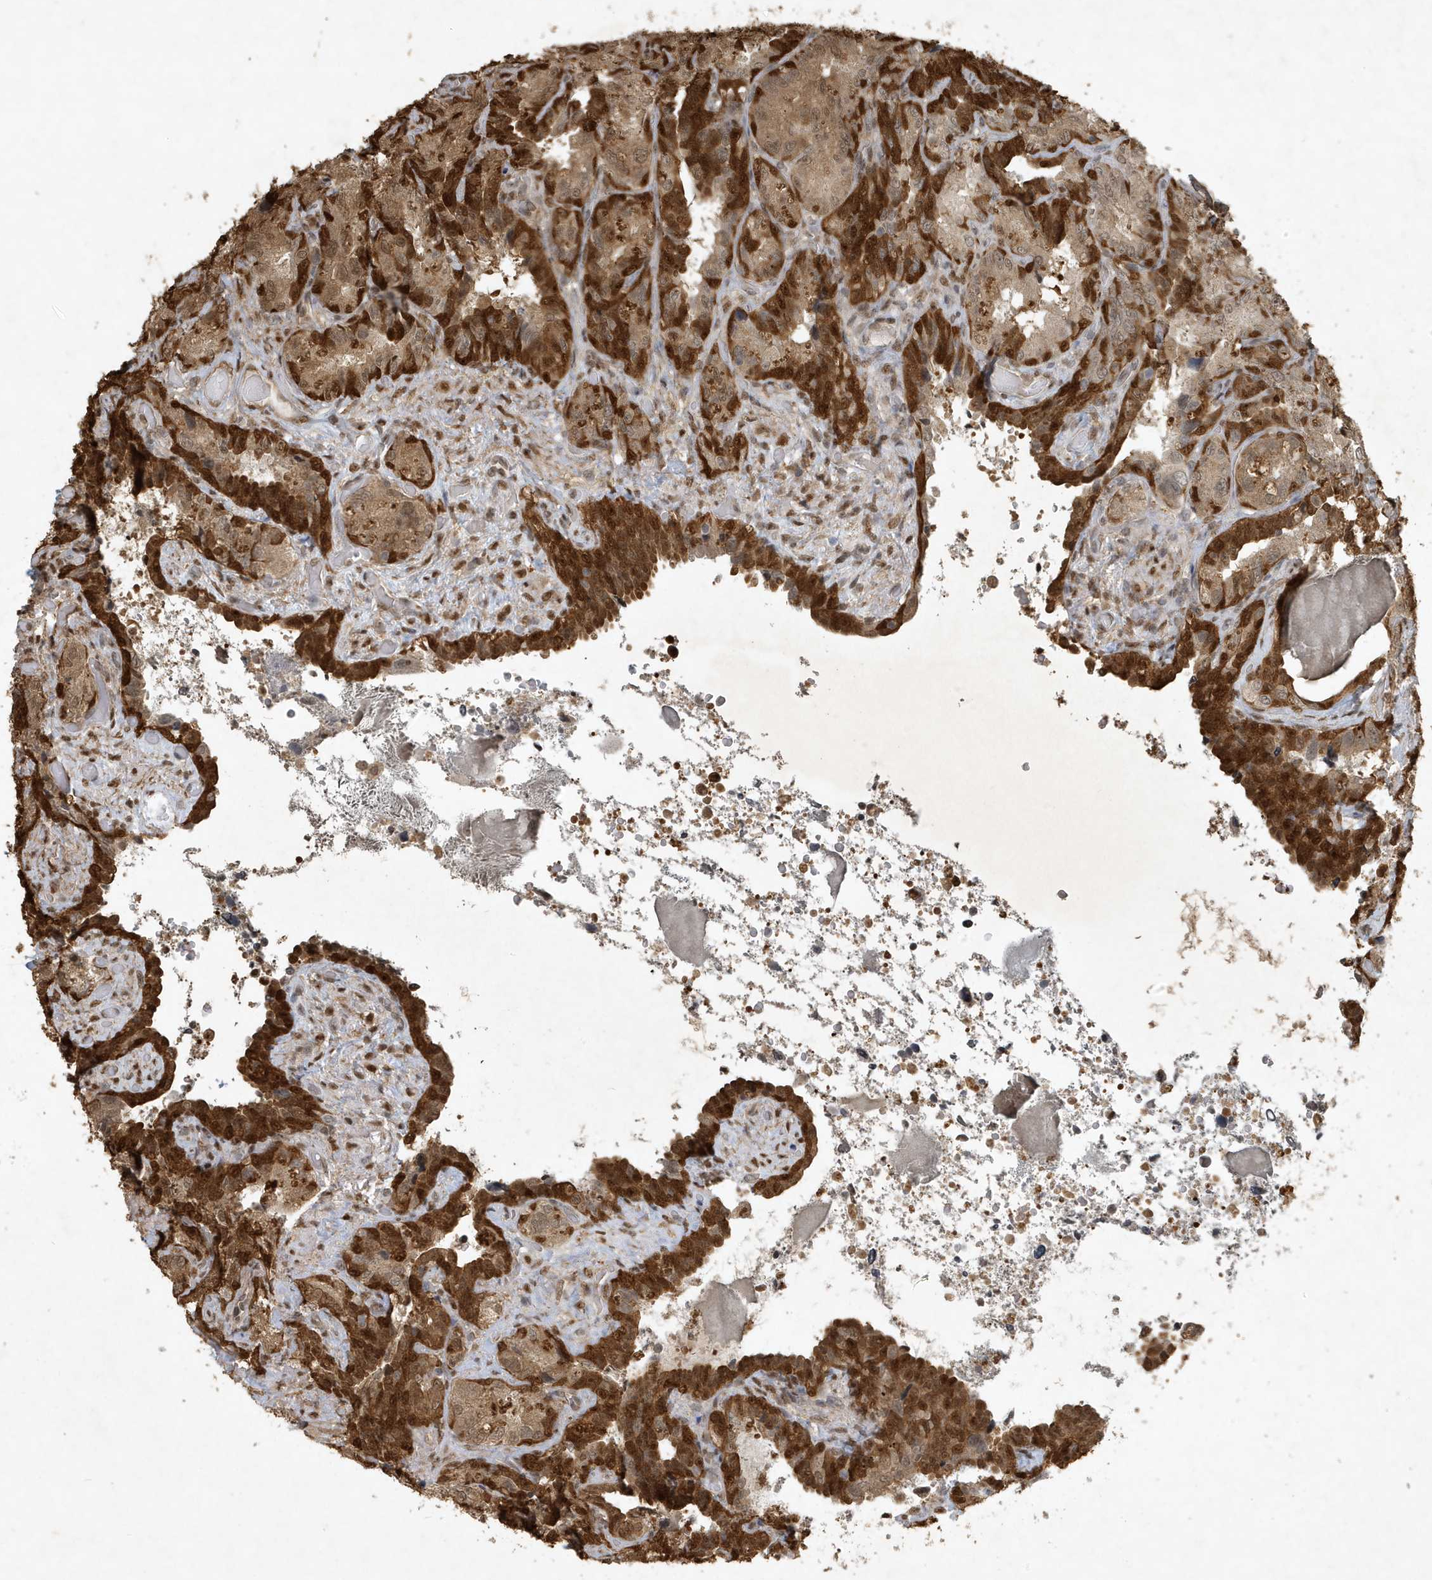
{"staining": {"intensity": "strong", "quantity": "25%-75%", "location": "cytoplasmic/membranous,nuclear"}, "tissue": "seminal vesicle", "cell_type": "Glandular cells", "image_type": "normal", "snomed": [{"axis": "morphology", "description": "Normal tissue, NOS"}, {"axis": "topography", "description": "Seminal veicle"}, {"axis": "topography", "description": "Peripheral nerve tissue"}], "caption": "Immunohistochemistry (DAB (3,3'-diaminobenzidine)) staining of normal human seminal vesicle shows strong cytoplasmic/membranous,nuclear protein staining in approximately 25%-75% of glandular cells. The protein of interest is shown in brown color, while the nuclei are stained blue.", "gene": "HSPA1A", "patient": {"sex": "male", "age": 67}}